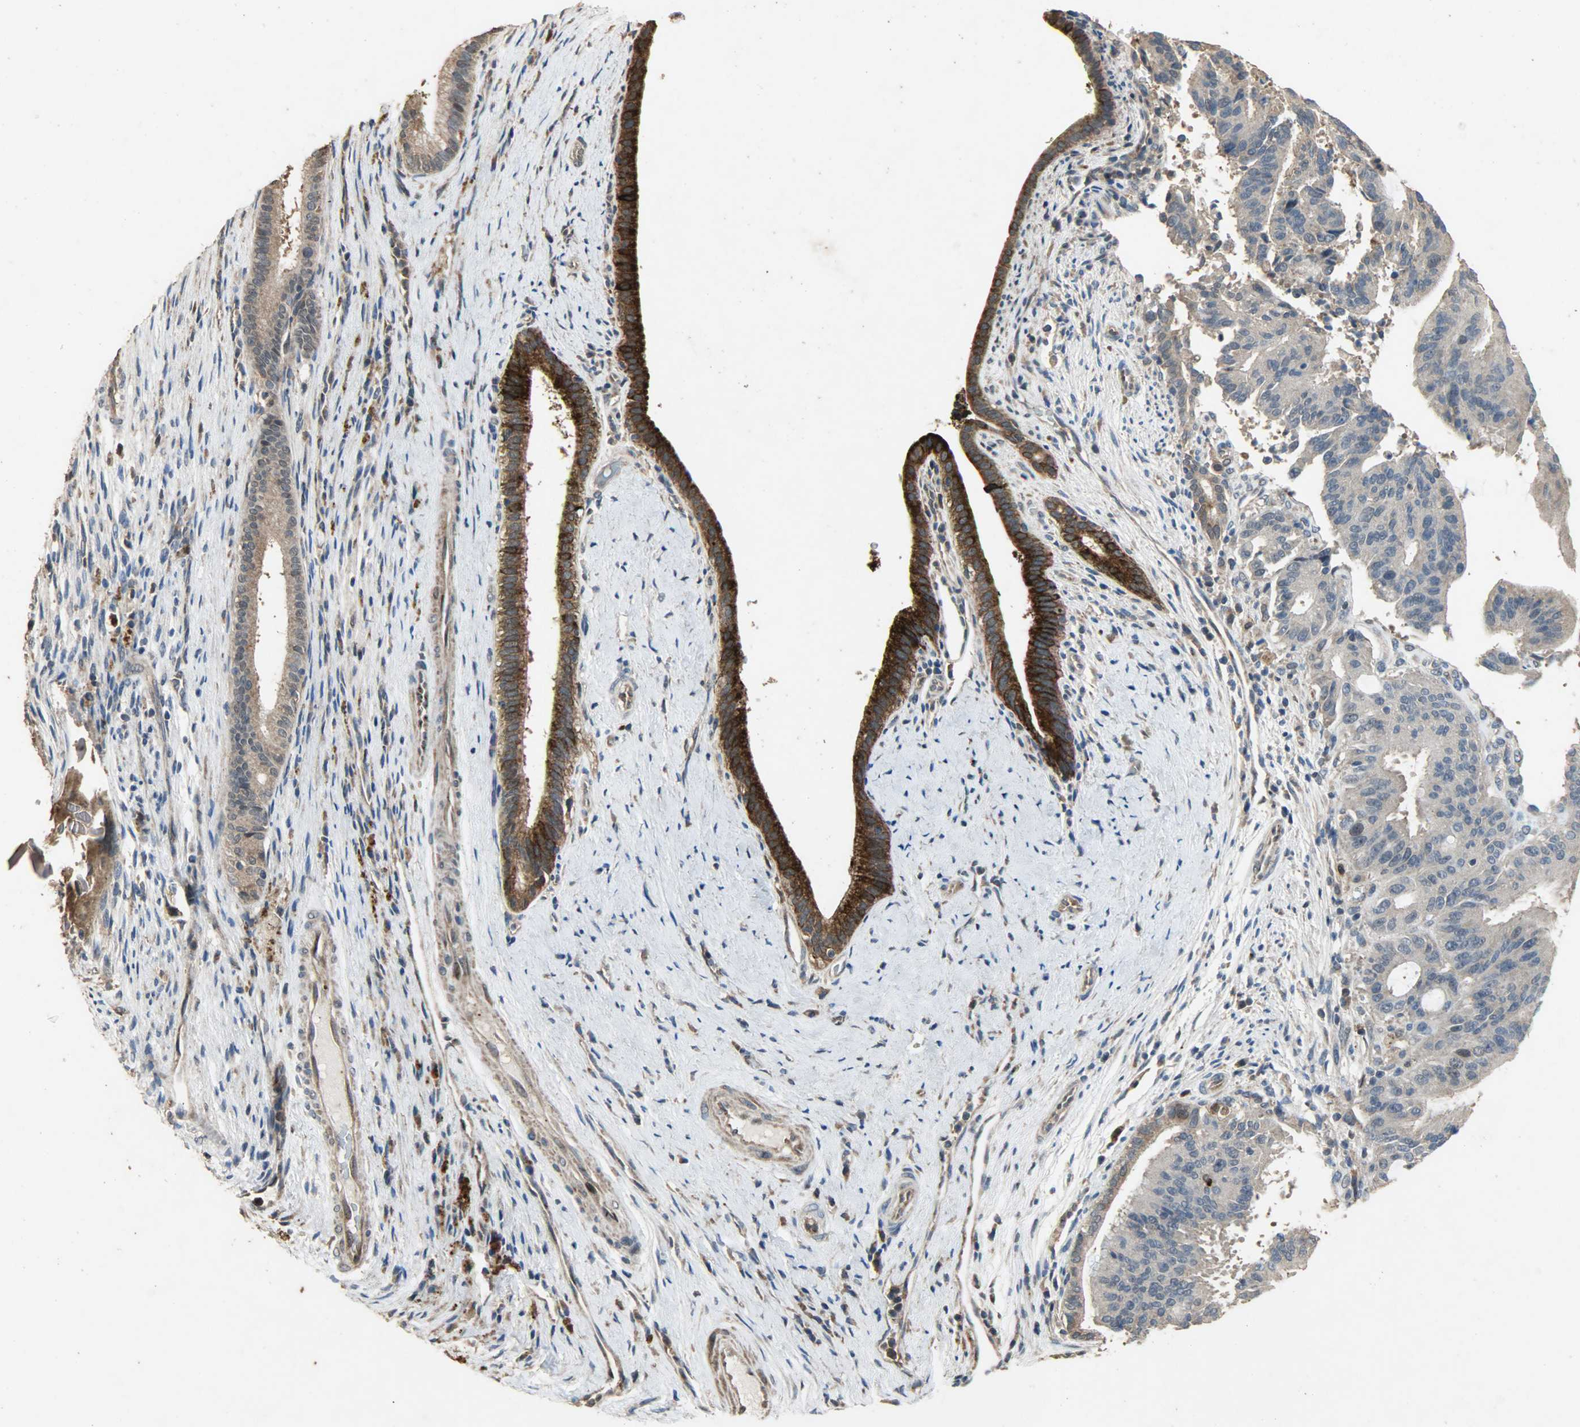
{"staining": {"intensity": "weak", "quantity": ">75%", "location": "cytoplasmic/membranous"}, "tissue": "liver cancer", "cell_type": "Tumor cells", "image_type": "cancer", "snomed": [{"axis": "morphology", "description": "Cholangiocarcinoma"}, {"axis": "topography", "description": "Liver"}], "caption": "The immunohistochemical stain highlights weak cytoplasmic/membranous positivity in tumor cells of liver cancer tissue. Nuclei are stained in blue.", "gene": "CDKN2C", "patient": {"sex": "female", "age": 73}}